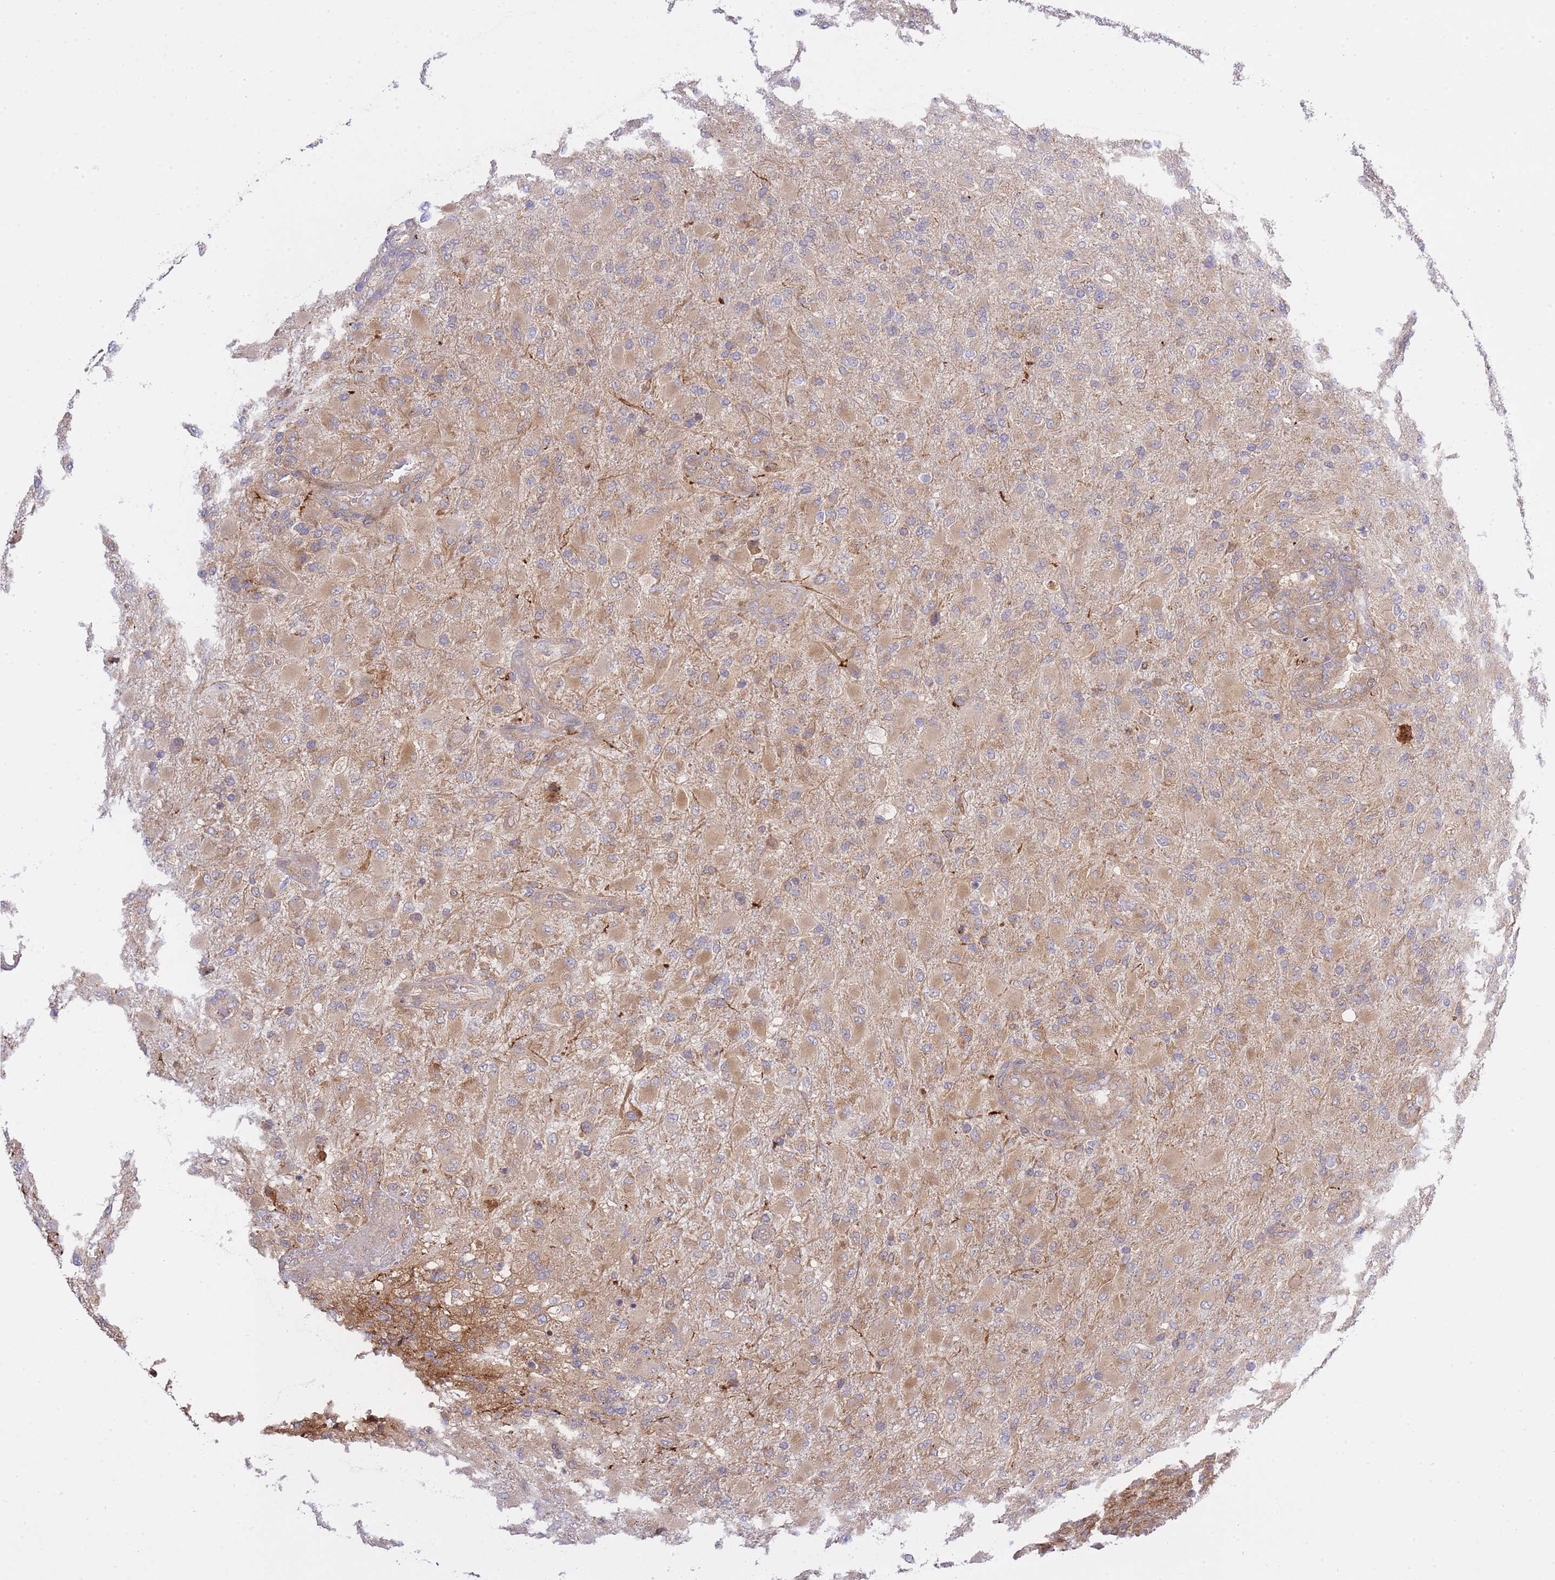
{"staining": {"intensity": "weak", "quantity": "25%-75%", "location": "cytoplasmic/membranous"}, "tissue": "glioma", "cell_type": "Tumor cells", "image_type": "cancer", "snomed": [{"axis": "morphology", "description": "Glioma, malignant, Low grade"}, {"axis": "topography", "description": "Brain"}], "caption": "Immunohistochemical staining of glioma exhibits low levels of weak cytoplasmic/membranous positivity in about 25%-75% of tumor cells.", "gene": "EIF2B2", "patient": {"sex": "male", "age": 65}}